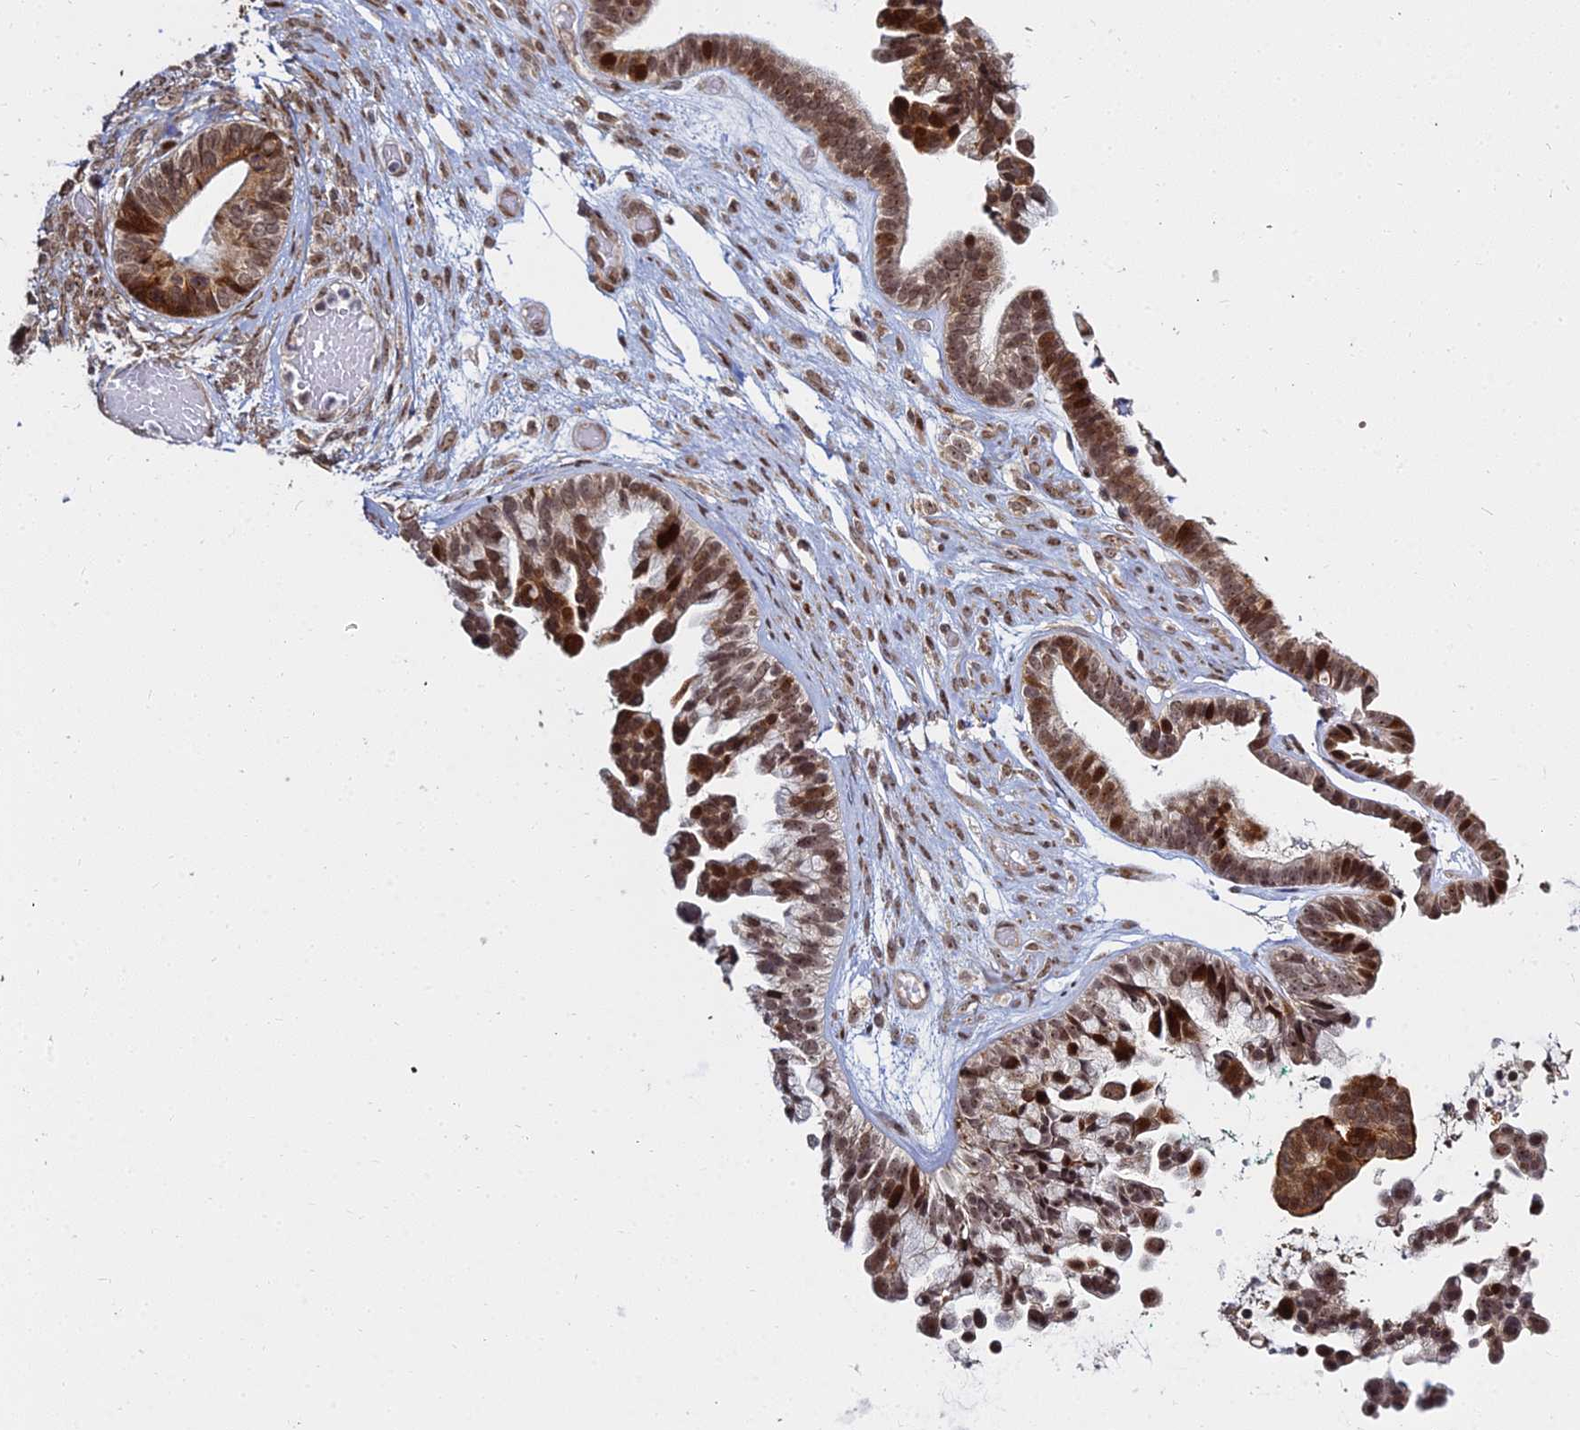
{"staining": {"intensity": "moderate", "quantity": ">75%", "location": "cytoplasmic/membranous,nuclear"}, "tissue": "ovarian cancer", "cell_type": "Tumor cells", "image_type": "cancer", "snomed": [{"axis": "morphology", "description": "Cystadenocarcinoma, serous, NOS"}, {"axis": "topography", "description": "Ovary"}], "caption": "A brown stain shows moderate cytoplasmic/membranous and nuclear staining of a protein in ovarian serous cystadenocarcinoma tumor cells.", "gene": "ABCA2", "patient": {"sex": "female", "age": 56}}